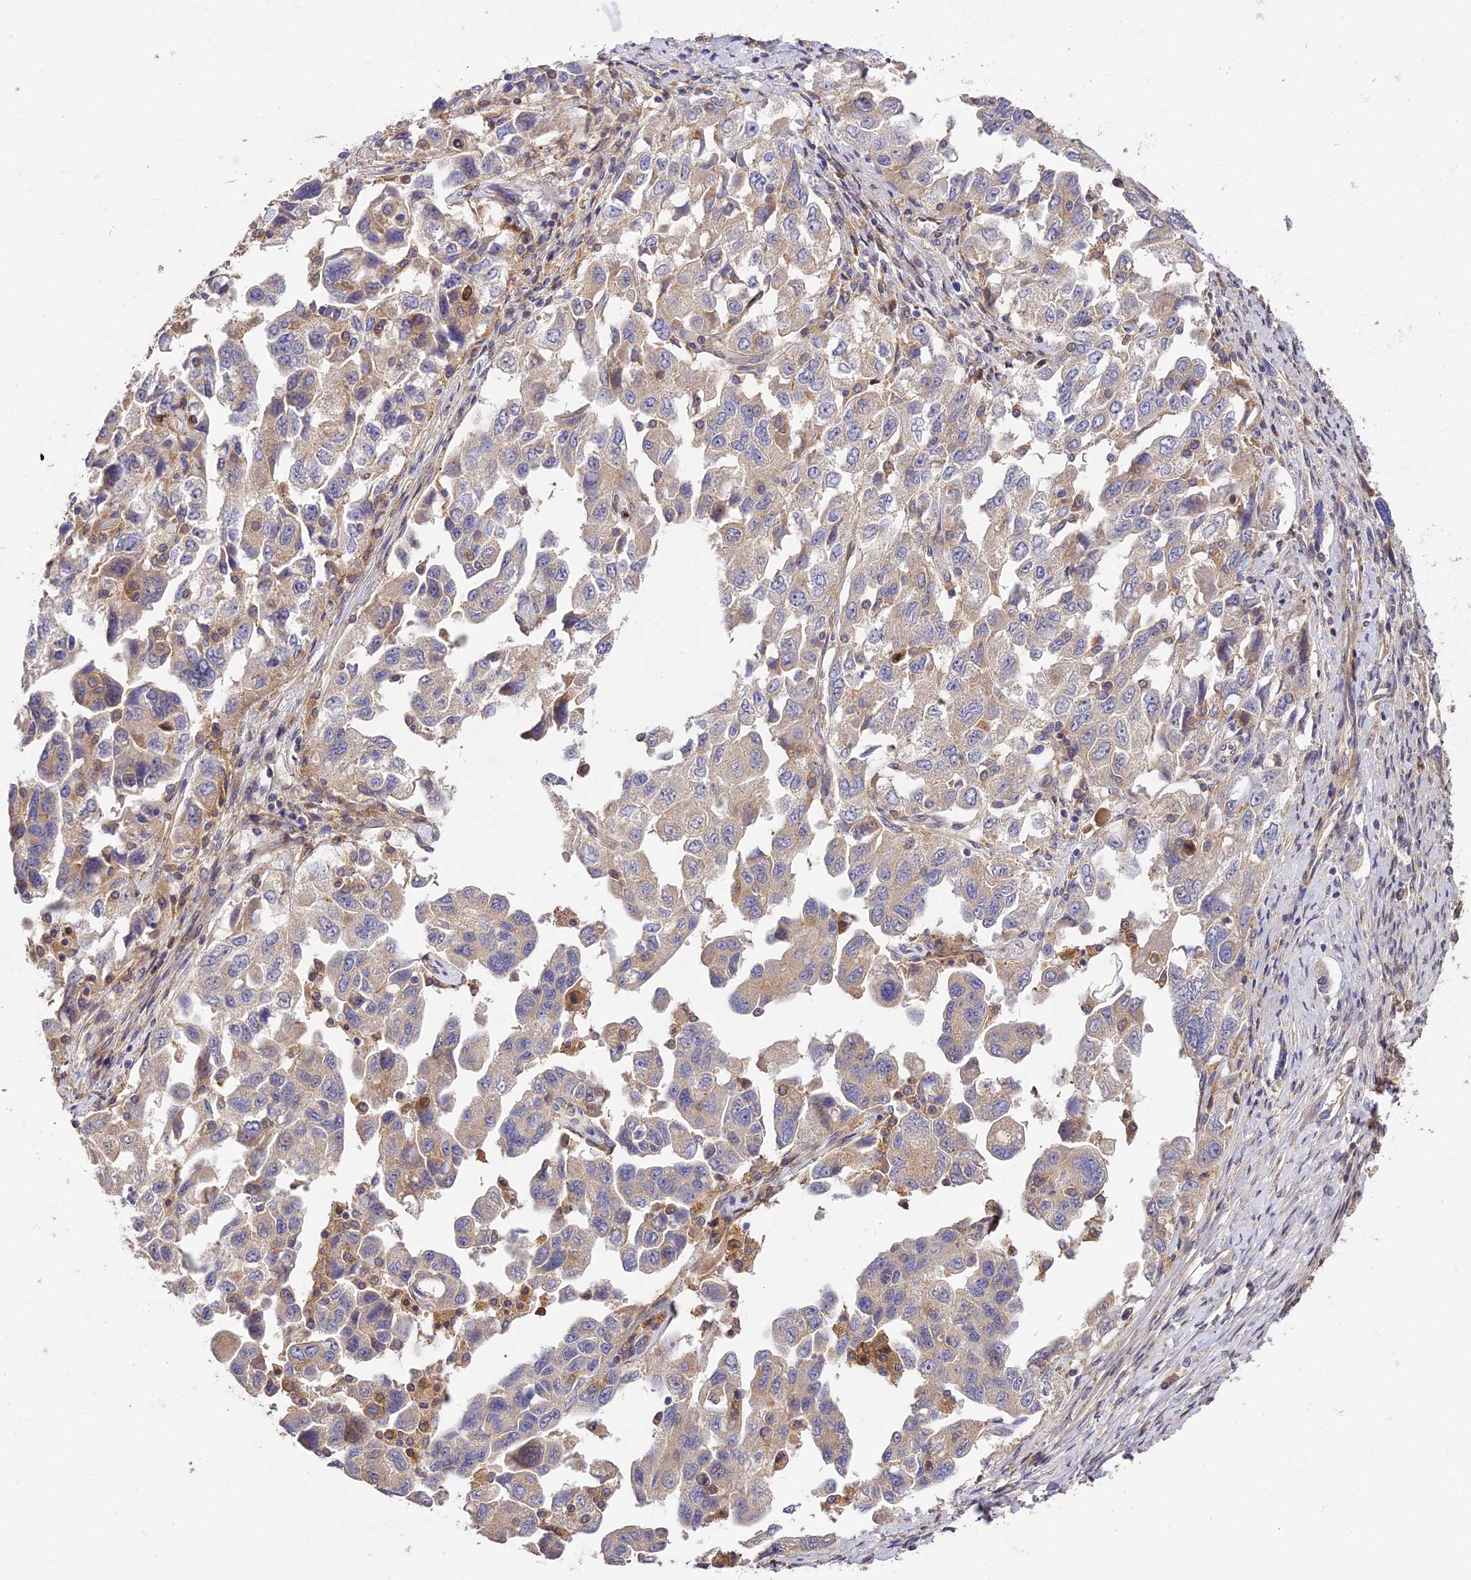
{"staining": {"intensity": "weak", "quantity": "25%-75%", "location": "cytoplasmic/membranous"}, "tissue": "ovarian cancer", "cell_type": "Tumor cells", "image_type": "cancer", "snomed": [{"axis": "morphology", "description": "Carcinoma, NOS"}, {"axis": "morphology", "description": "Cystadenocarcinoma, serous, NOS"}, {"axis": "topography", "description": "Ovary"}], "caption": "A brown stain highlights weak cytoplasmic/membranous staining of a protein in human ovarian serous cystadenocarcinoma tumor cells.", "gene": "ROCK1", "patient": {"sex": "female", "age": 69}}